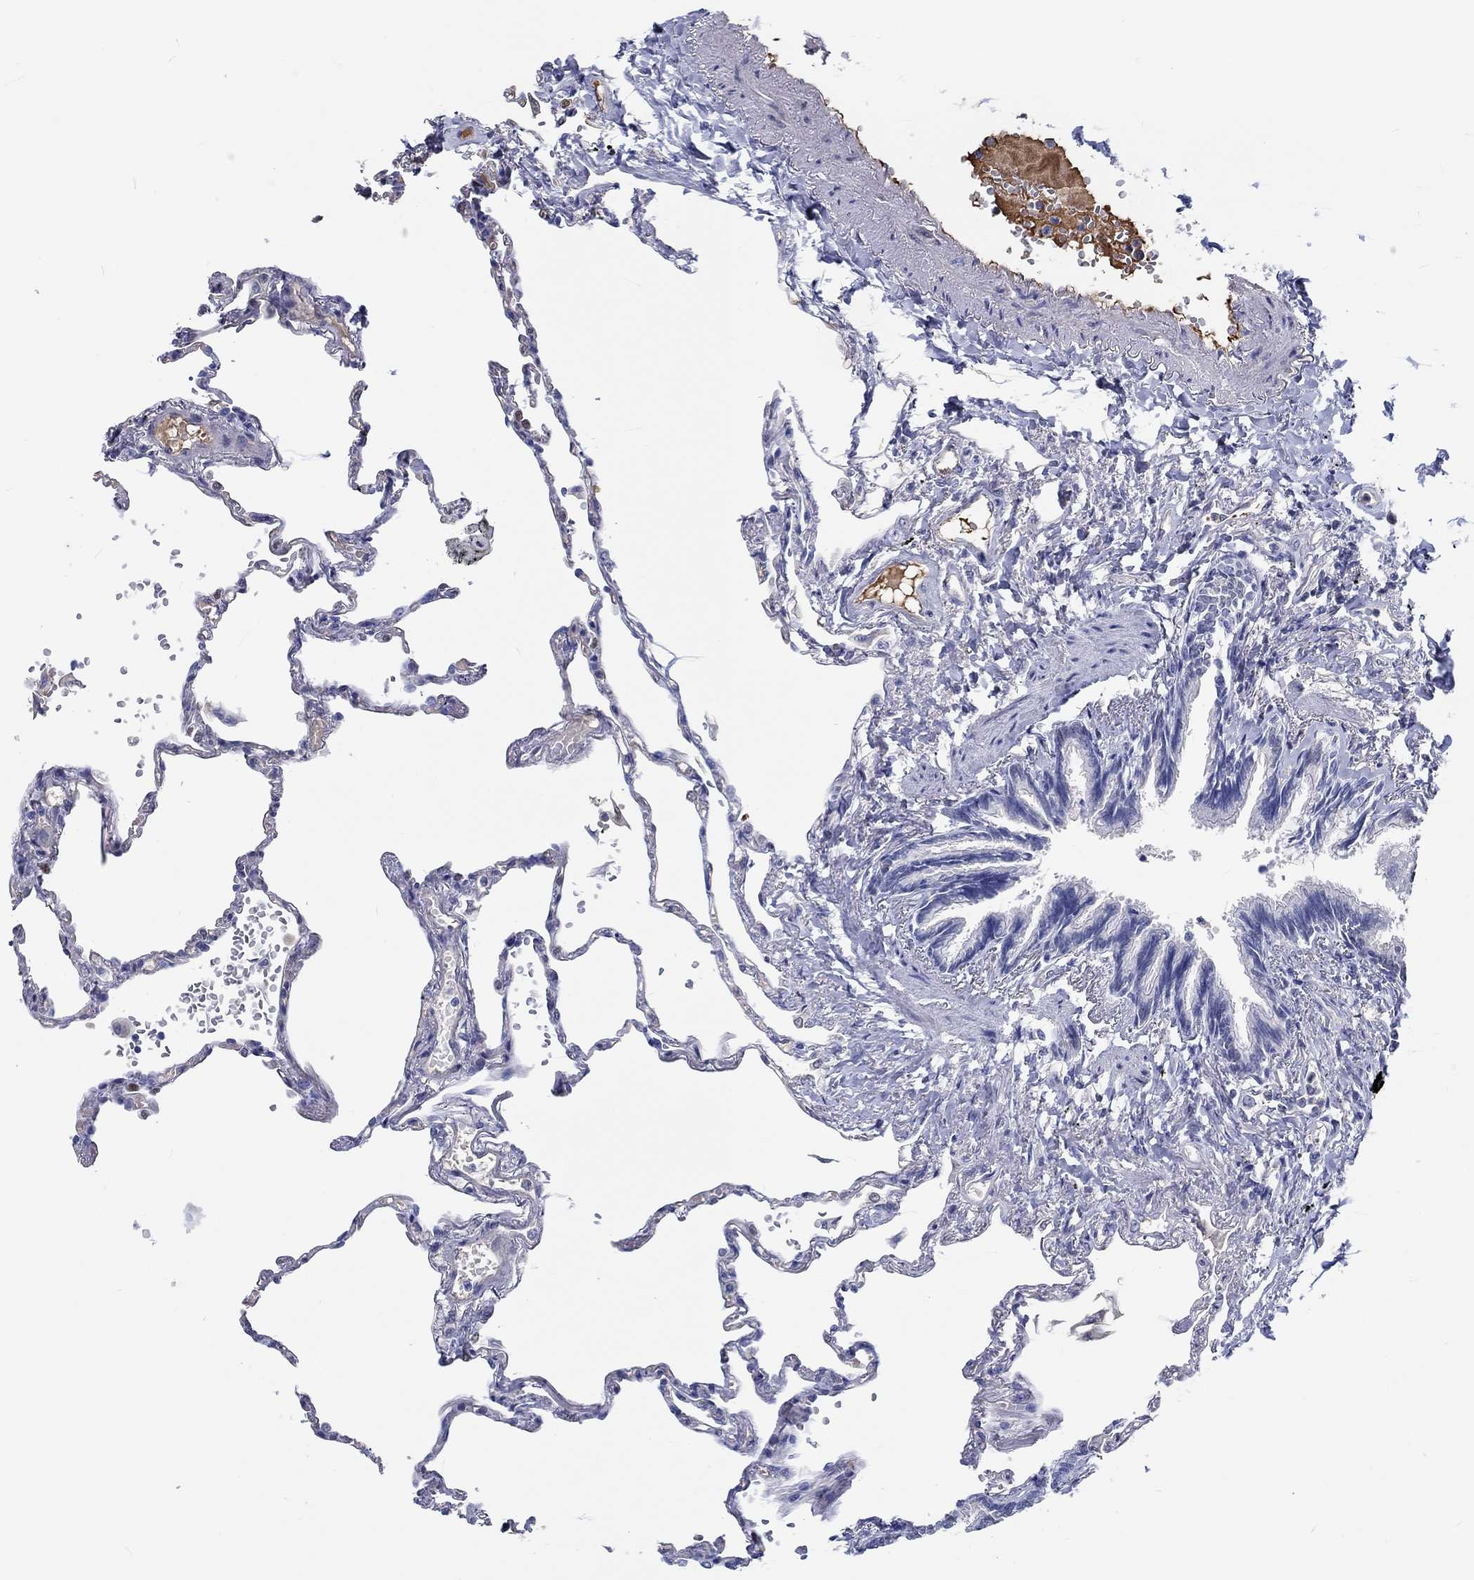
{"staining": {"intensity": "negative", "quantity": "none", "location": "none"}, "tissue": "lung", "cell_type": "Alveolar cells", "image_type": "normal", "snomed": [{"axis": "morphology", "description": "Normal tissue, NOS"}, {"axis": "topography", "description": "Lung"}], "caption": "This image is of normal lung stained with immunohistochemistry to label a protein in brown with the nuclei are counter-stained blue. There is no positivity in alveolar cells.", "gene": "CDY1B", "patient": {"sex": "male", "age": 78}}